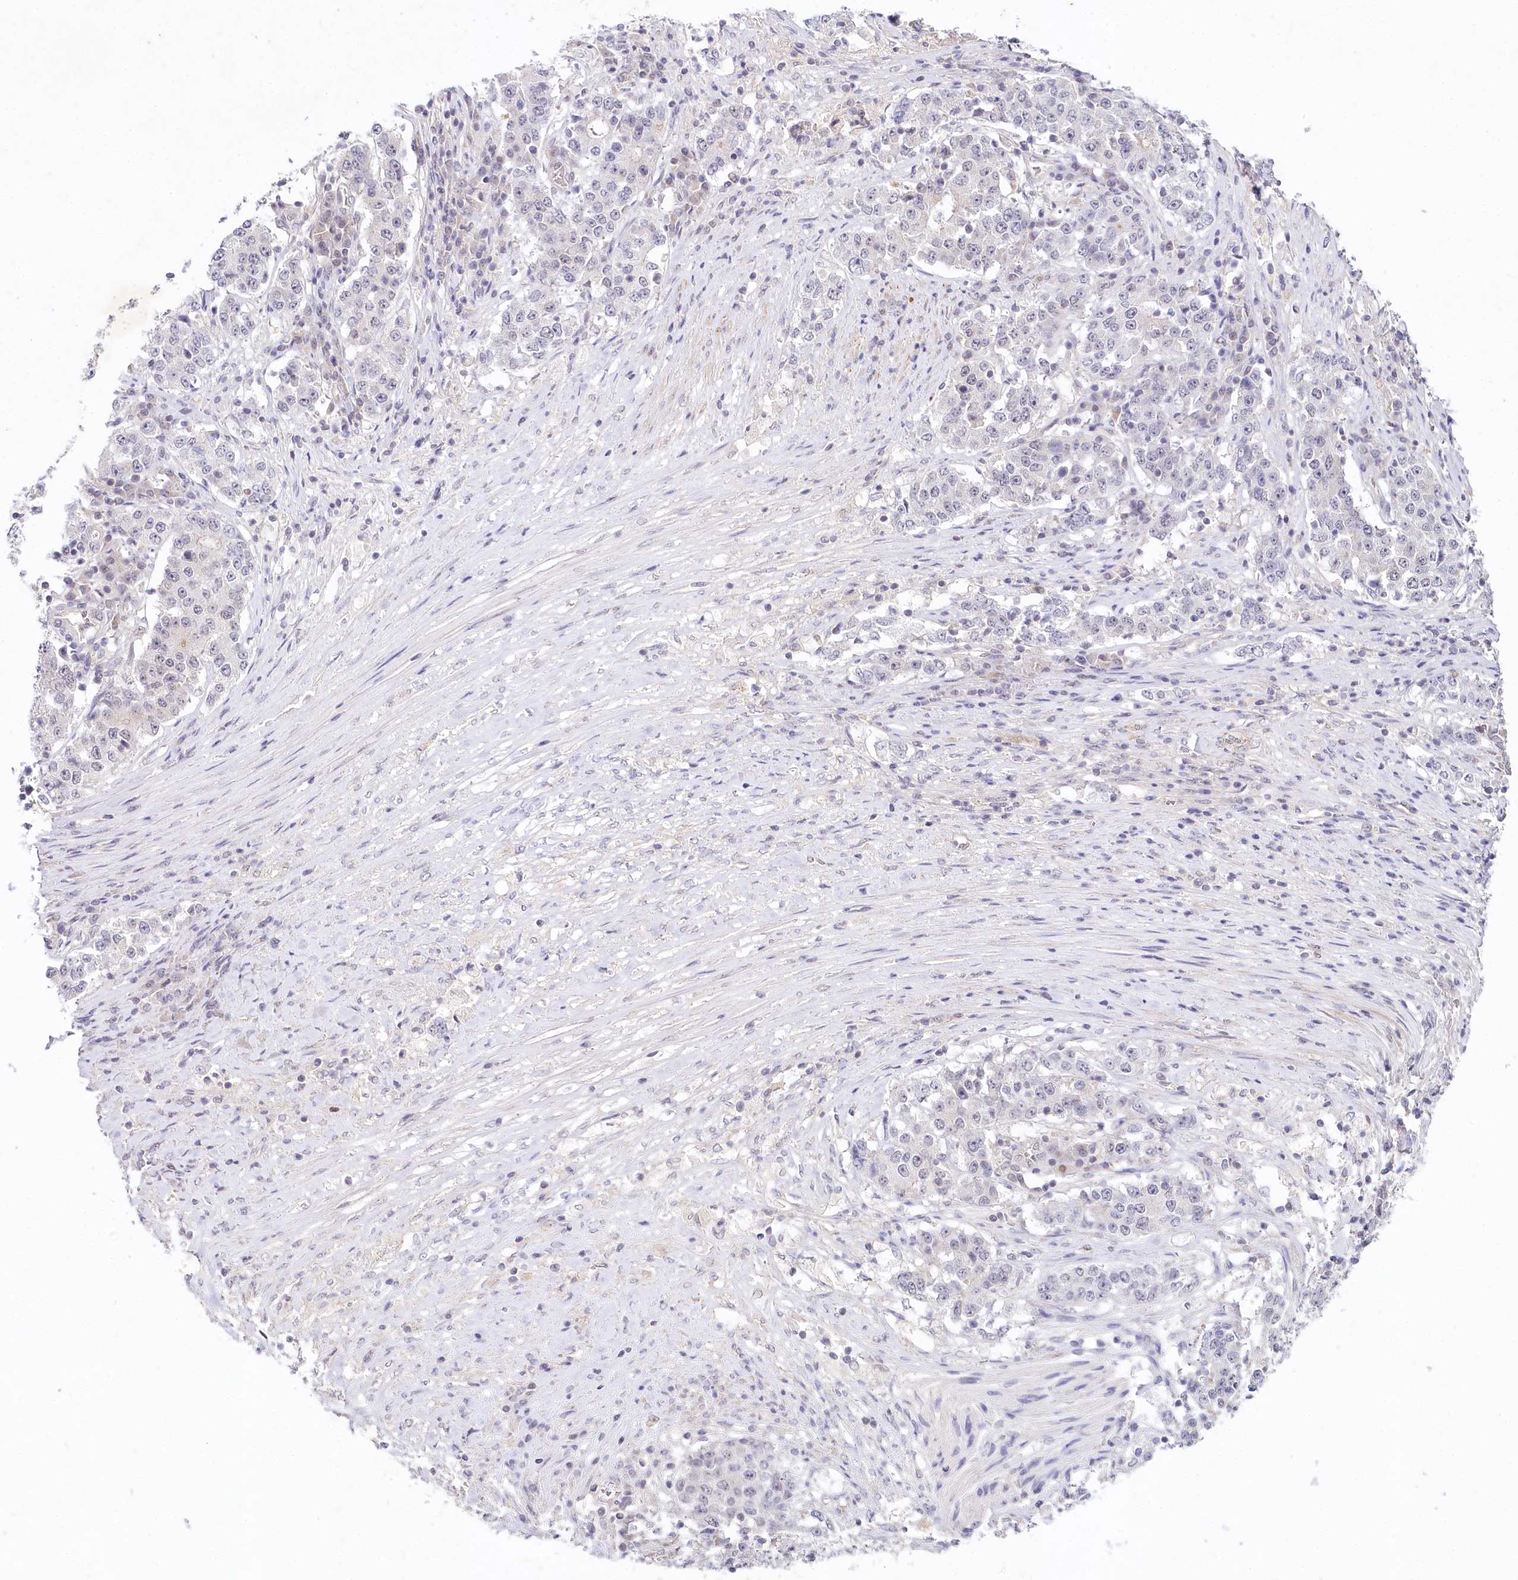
{"staining": {"intensity": "negative", "quantity": "none", "location": "none"}, "tissue": "stomach cancer", "cell_type": "Tumor cells", "image_type": "cancer", "snomed": [{"axis": "morphology", "description": "Adenocarcinoma, NOS"}, {"axis": "topography", "description": "Stomach"}], "caption": "An IHC micrograph of adenocarcinoma (stomach) is shown. There is no staining in tumor cells of adenocarcinoma (stomach).", "gene": "AMTN", "patient": {"sex": "male", "age": 59}}